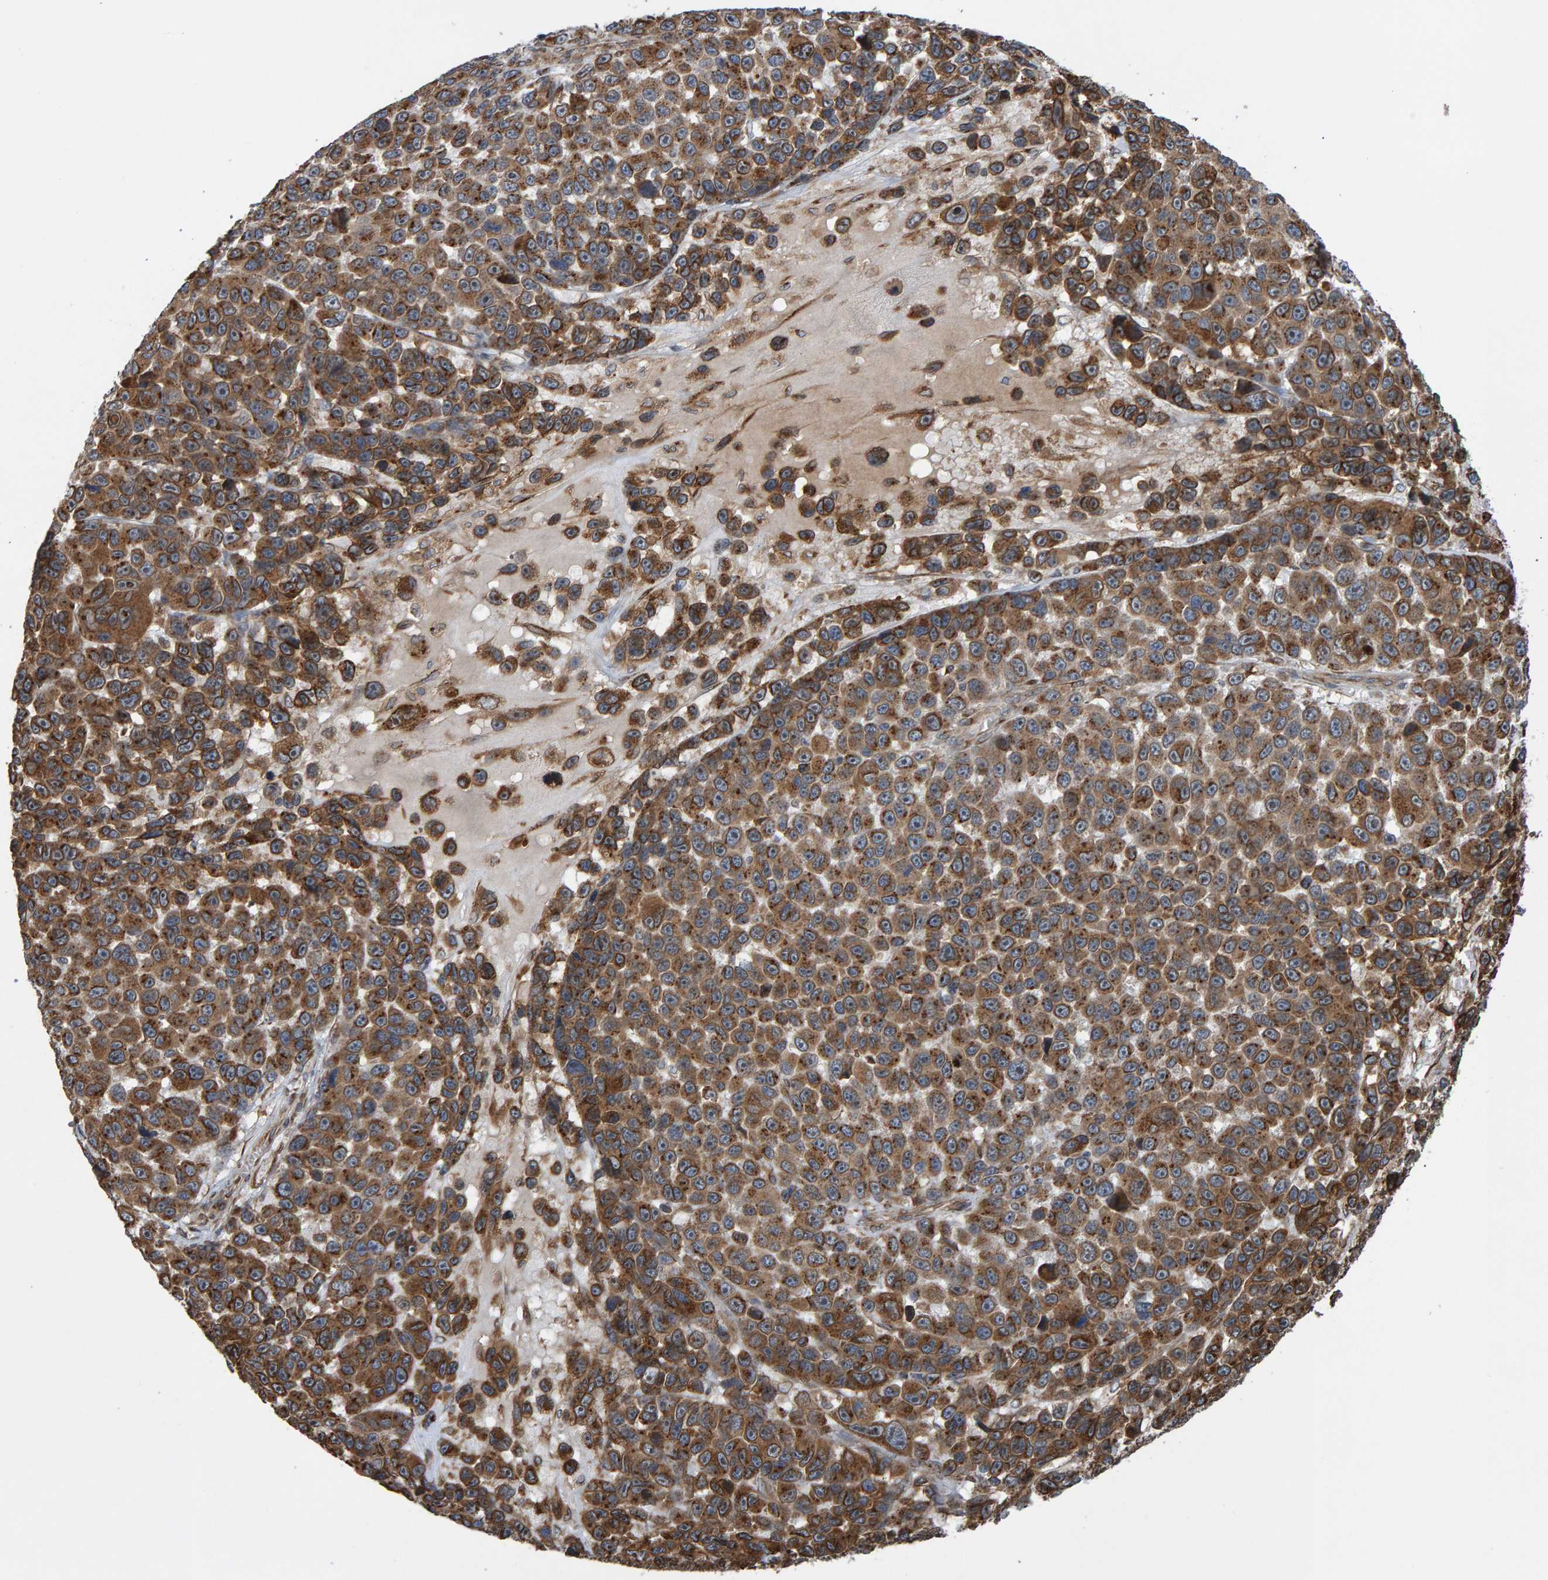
{"staining": {"intensity": "moderate", "quantity": ">75%", "location": "cytoplasmic/membranous"}, "tissue": "melanoma", "cell_type": "Tumor cells", "image_type": "cancer", "snomed": [{"axis": "morphology", "description": "Malignant melanoma, NOS"}, {"axis": "topography", "description": "Skin"}], "caption": "An IHC image of neoplastic tissue is shown. Protein staining in brown labels moderate cytoplasmic/membranous positivity in melanoma within tumor cells.", "gene": "FAM117A", "patient": {"sex": "male", "age": 53}}